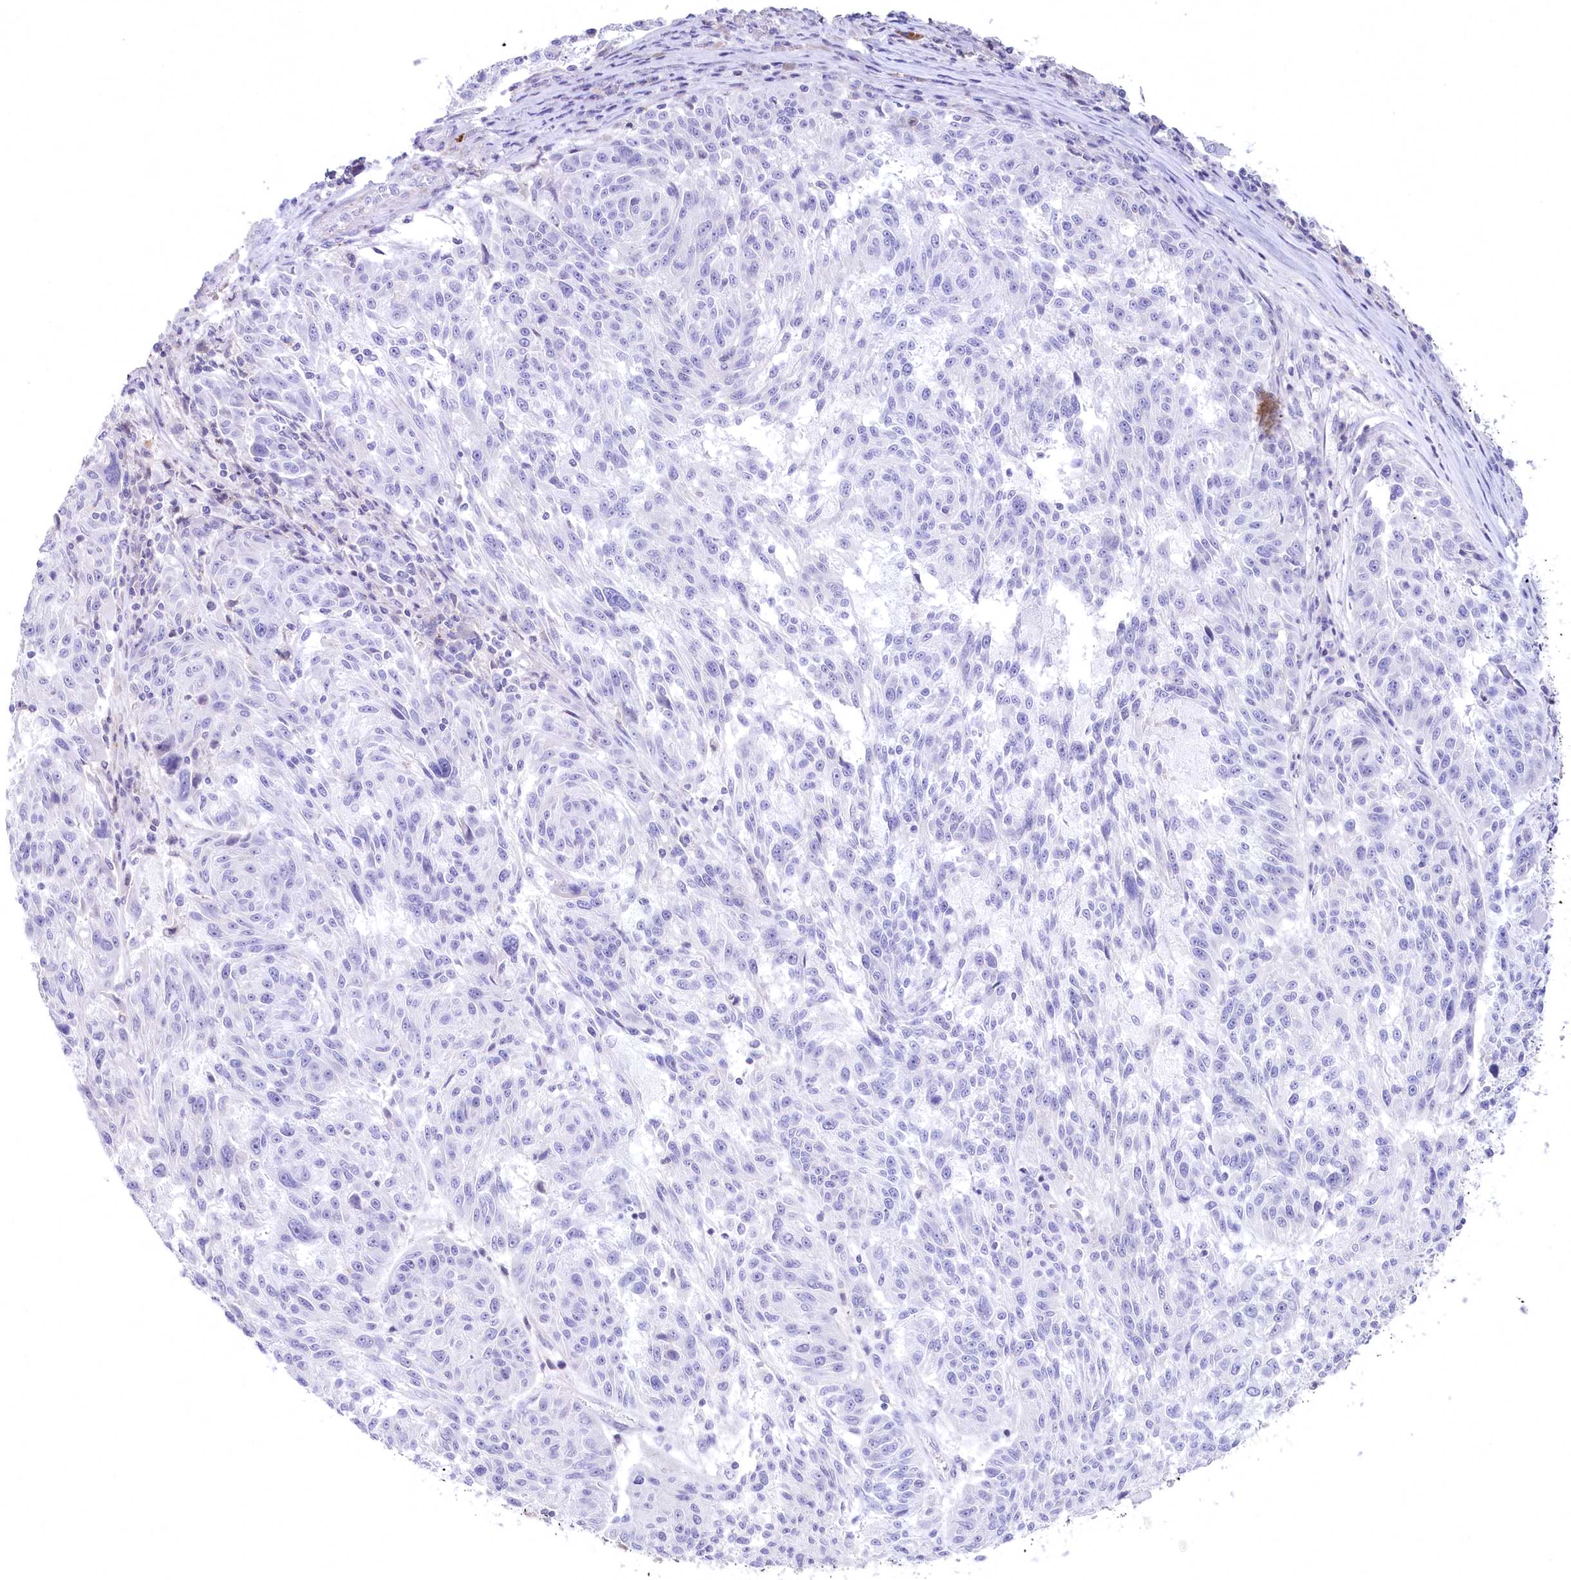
{"staining": {"intensity": "negative", "quantity": "none", "location": "none"}, "tissue": "melanoma", "cell_type": "Tumor cells", "image_type": "cancer", "snomed": [{"axis": "morphology", "description": "Malignant melanoma, NOS"}, {"axis": "topography", "description": "Skin"}], "caption": "Immunohistochemical staining of malignant melanoma exhibits no significant positivity in tumor cells.", "gene": "MYOZ1", "patient": {"sex": "male", "age": 53}}